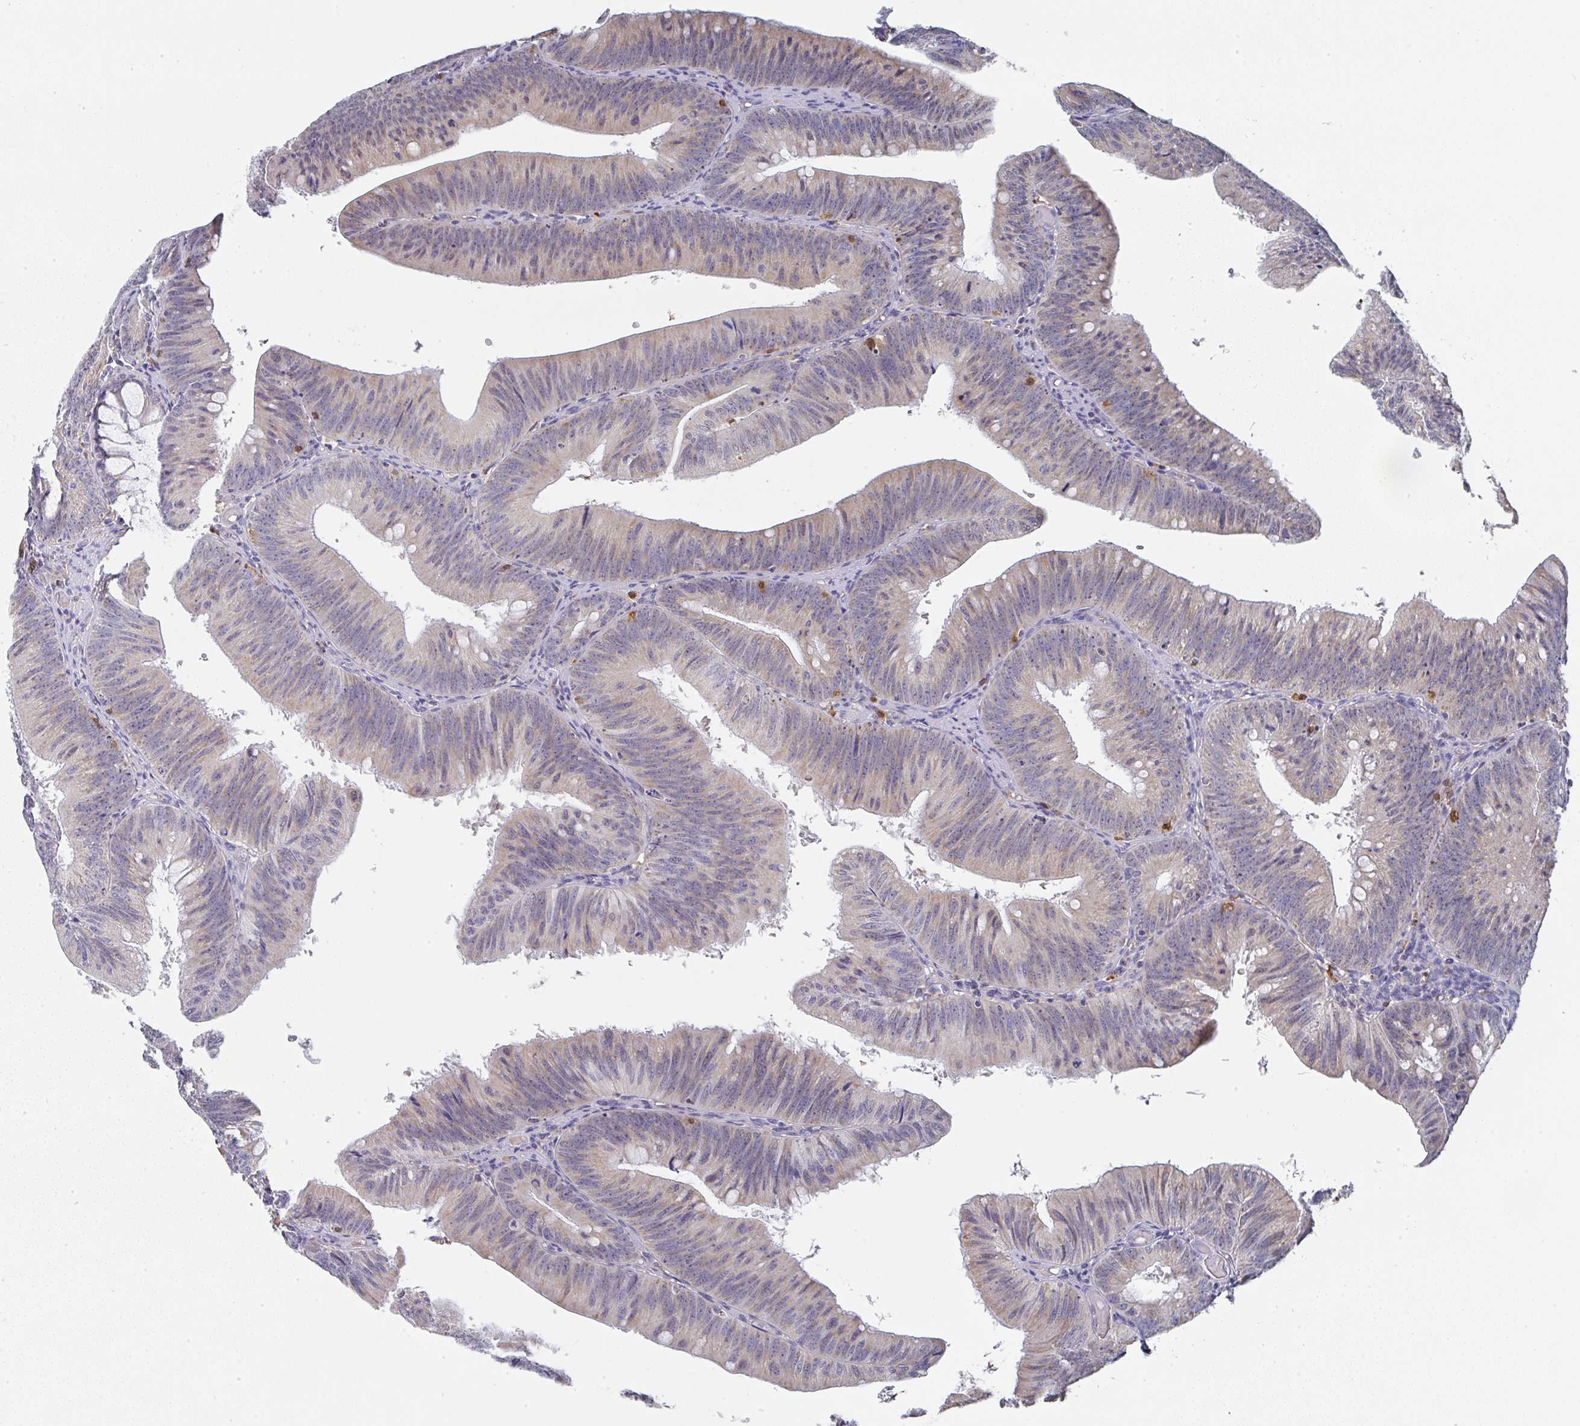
{"staining": {"intensity": "weak", "quantity": "25%-75%", "location": "cytoplasmic/membranous"}, "tissue": "colorectal cancer", "cell_type": "Tumor cells", "image_type": "cancer", "snomed": [{"axis": "morphology", "description": "Adenocarcinoma, NOS"}, {"axis": "topography", "description": "Colon"}], "caption": "Weak cytoplasmic/membranous expression is present in about 25%-75% of tumor cells in colorectal cancer.", "gene": "NCF1", "patient": {"sex": "male", "age": 84}}